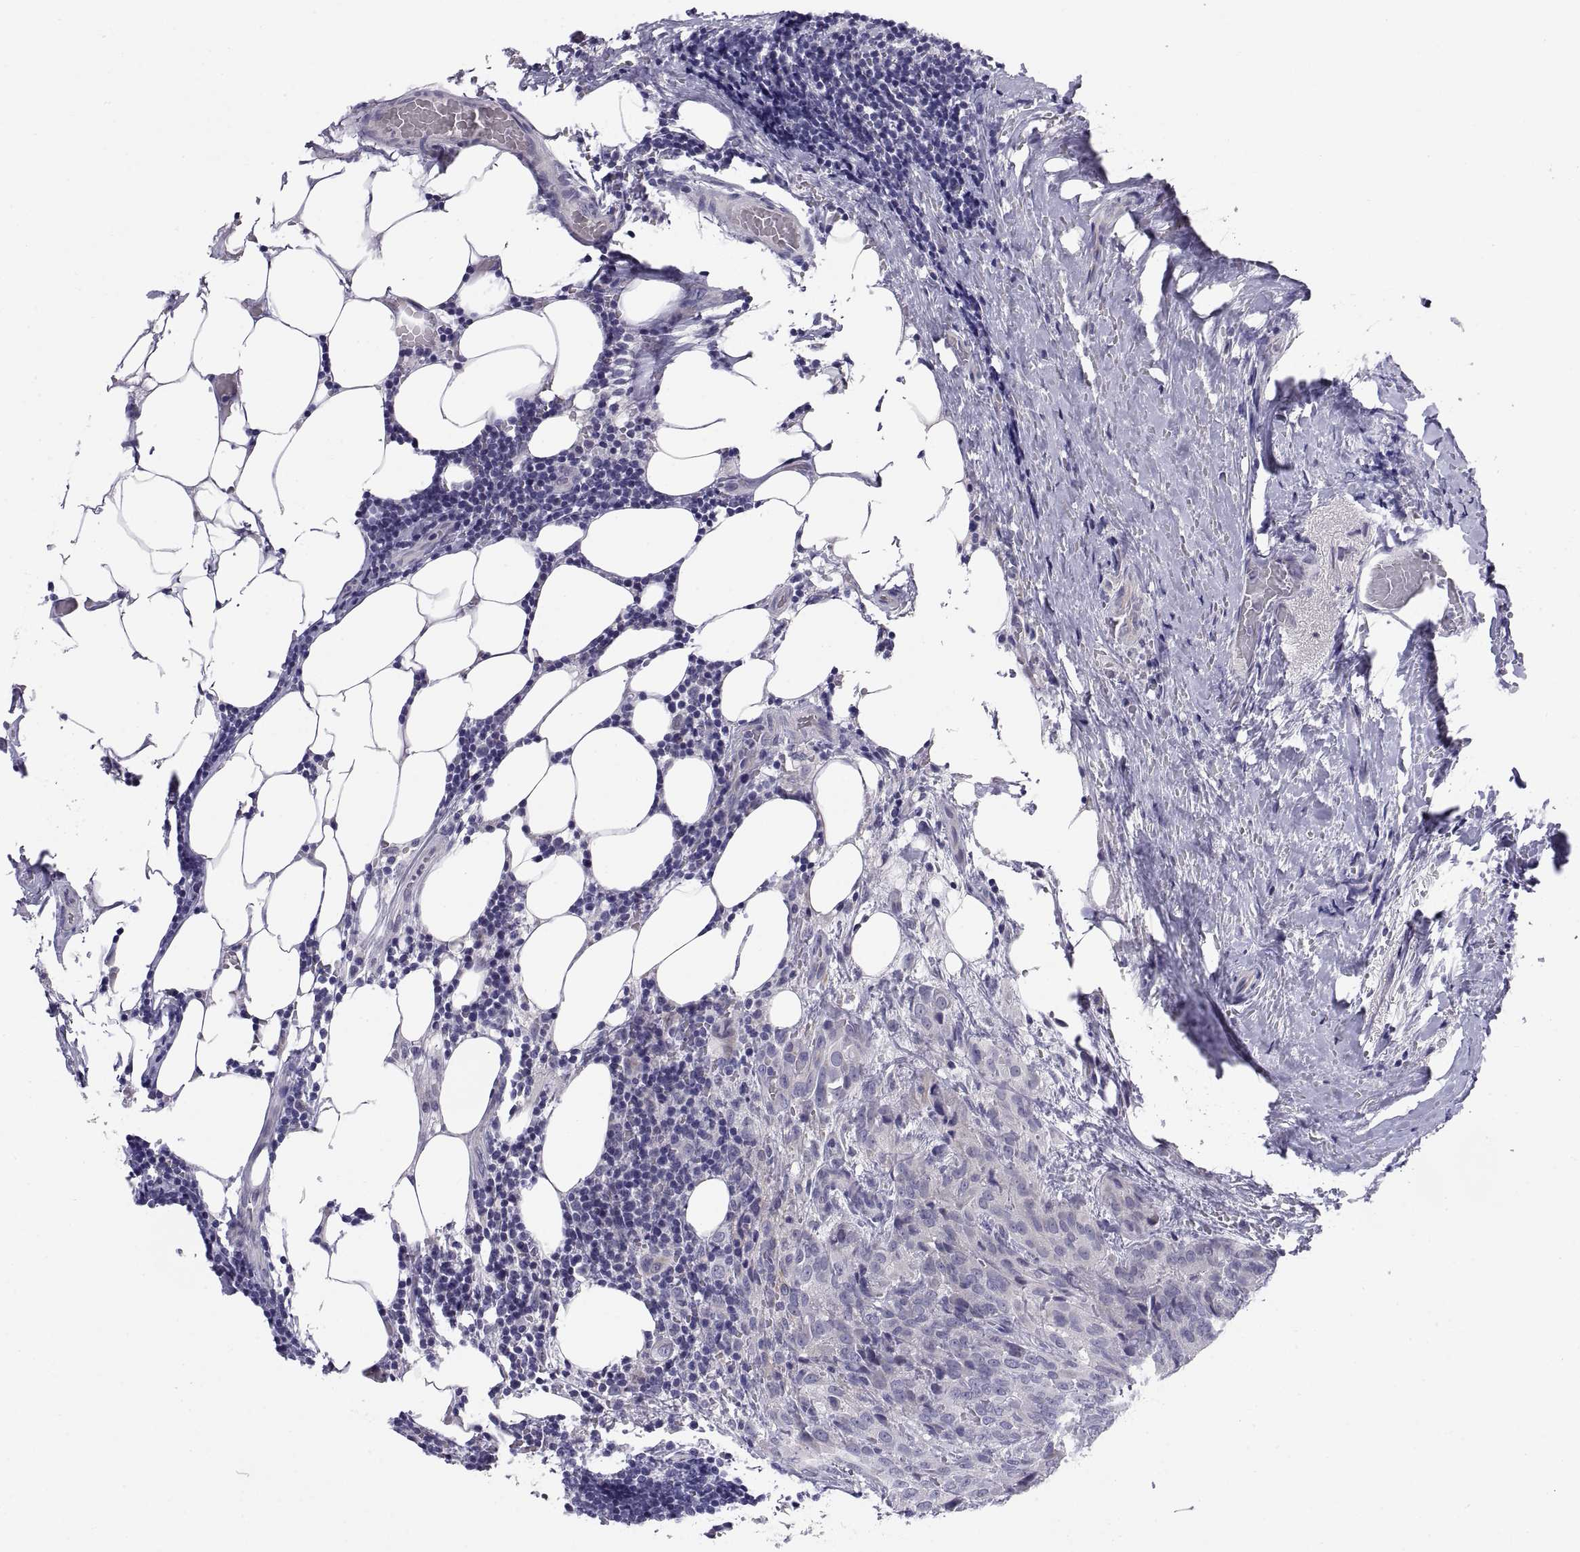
{"staining": {"intensity": "negative", "quantity": "none", "location": "none"}, "tissue": "thyroid cancer", "cell_type": "Tumor cells", "image_type": "cancer", "snomed": [{"axis": "morphology", "description": "Papillary adenocarcinoma, NOS"}, {"axis": "topography", "description": "Thyroid gland"}], "caption": "Immunohistochemistry (IHC) micrograph of human thyroid cancer stained for a protein (brown), which displays no positivity in tumor cells. (IHC, brightfield microscopy, high magnification).", "gene": "TEX13A", "patient": {"sex": "male", "age": 61}}